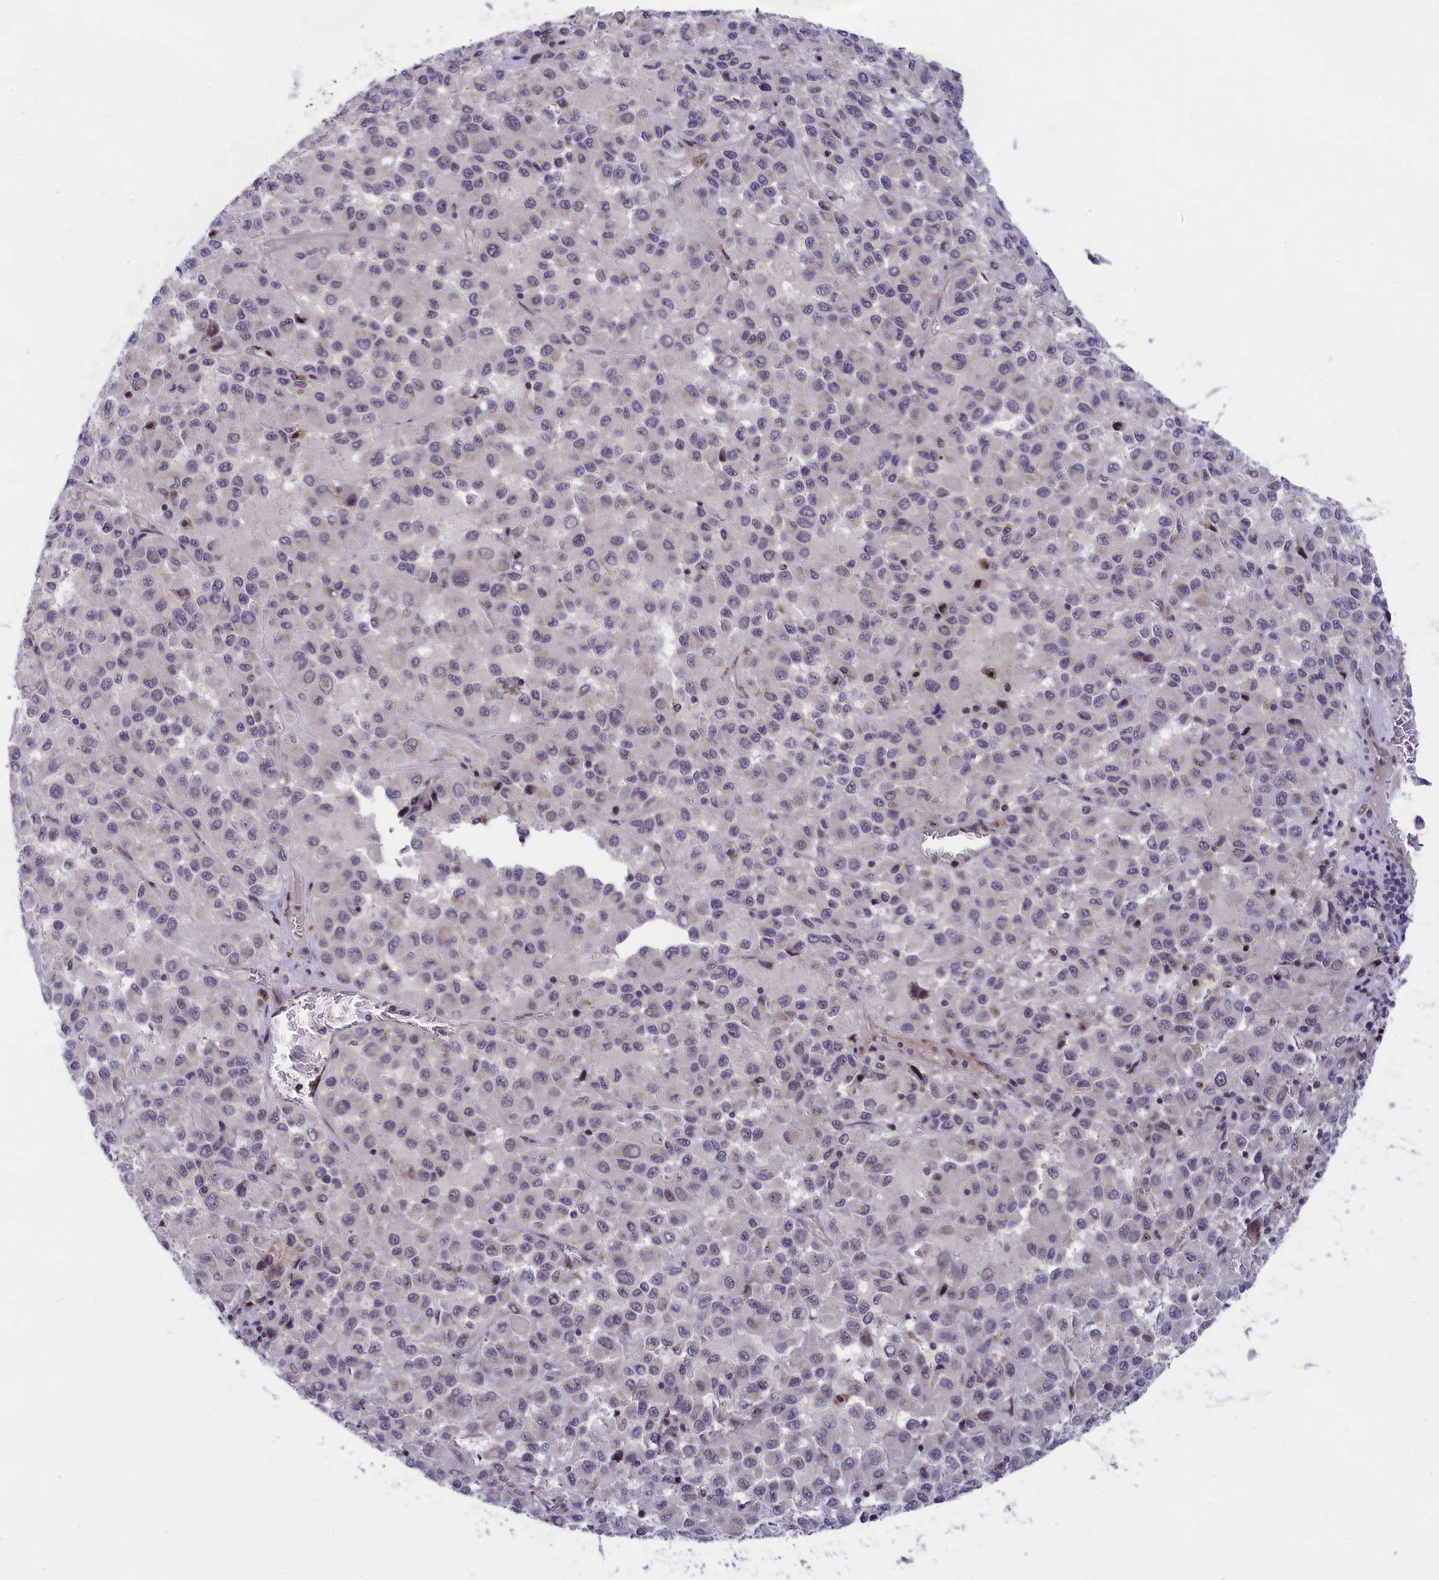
{"staining": {"intensity": "negative", "quantity": "none", "location": "none"}, "tissue": "melanoma", "cell_type": "Tumor cells", "image_type": "cancer", "snomed": [{"axis": "morphology", "description": "Malignant melanoma, Metastatic site"}, {"axis": "topography", "description": "Lung"}], "caption": "Immunohistochemical staining of human melanoma reveals no significant expression in tumor cells.", "gene": "ANKRD34B", "patient": {"sex": "male", "age": 64}}